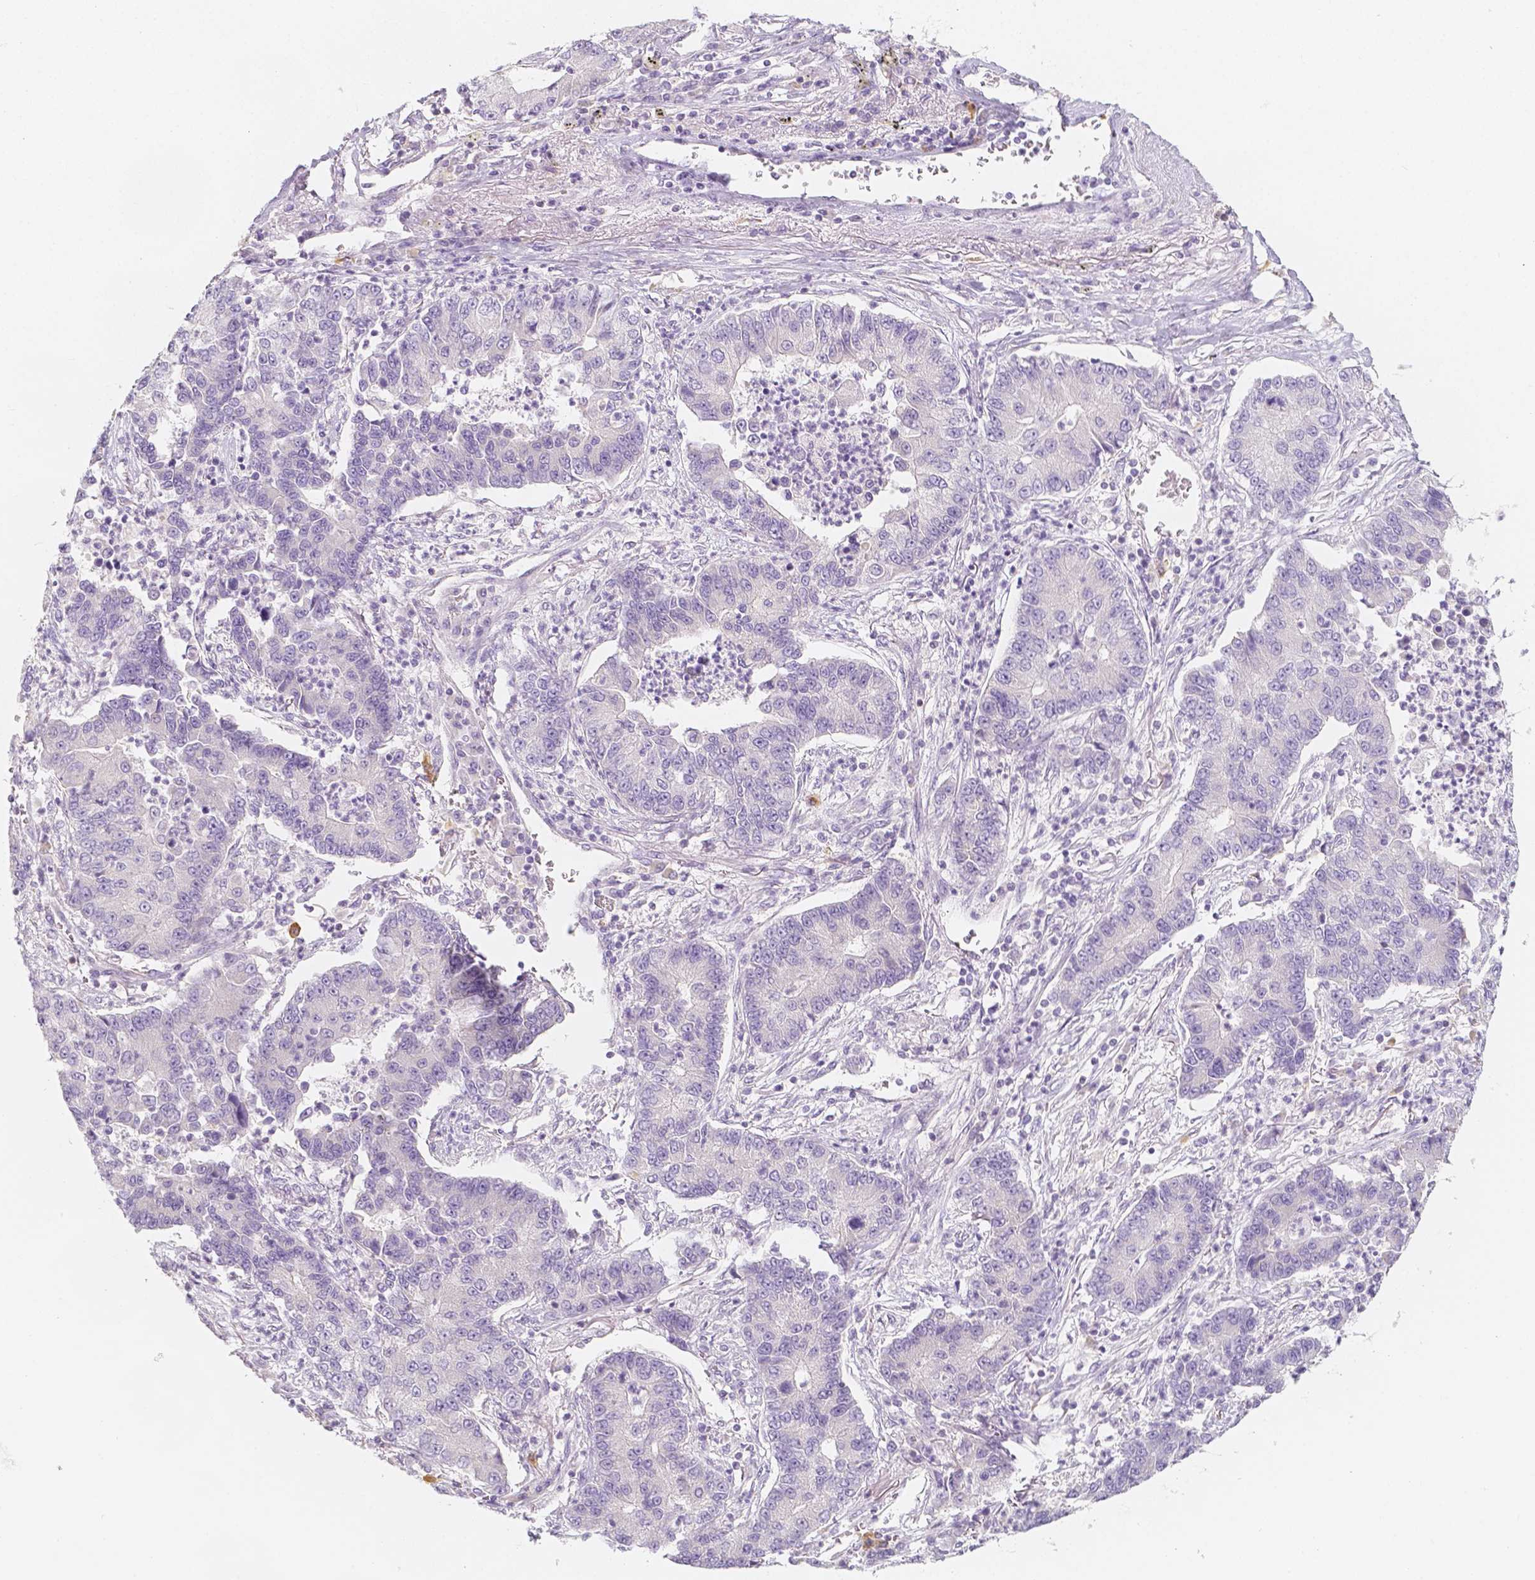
{"staining": {"intensity": "negative", "quantity": "none", "location": "none"}, "tissue": "lung cancer", "cell_type": "Tumor cells", "image_type": "cancer", "snomed": [{"axis": "morphology", "description": "Adenocarcinoma, NOS"}, {"axis": "topography", "description": "Lung"}], "caption": "Immunohistochemical staining of human lung cancer (adenocarcinoma) exhibits no significant staining in tumor cells.", "gene": "BATF", "patient": {"sex": "female", "age": 57}}